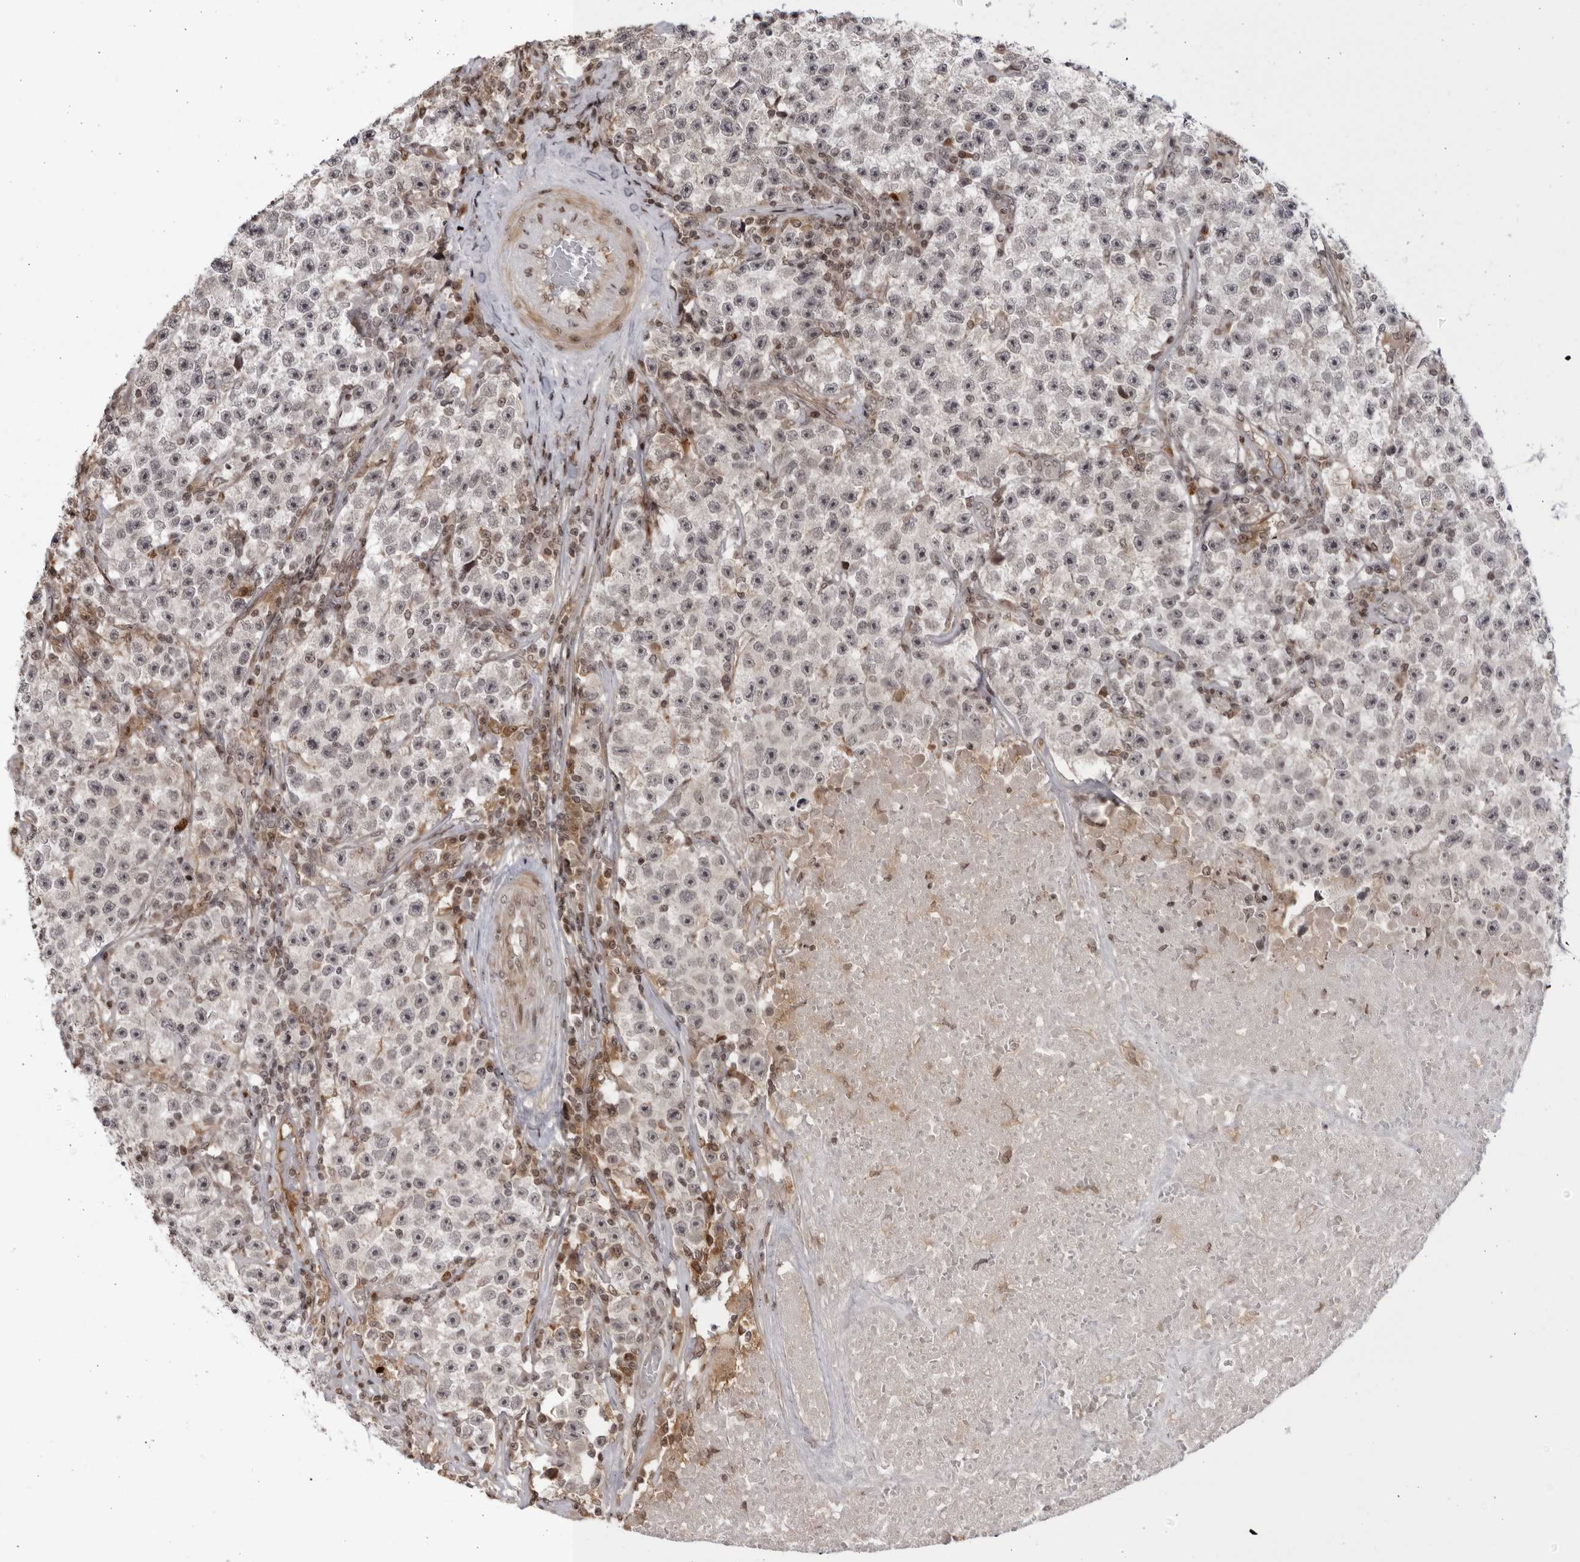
{"staining": {"intensity": "negative", "quantity": "none", "location": "none"}, "tissue": "testis cancer", "cell_type": "Tumor cells", "image_type": "cancer", "snomed": [{"axis": "morphology", "description": "Seminoma, NOS"}, {"axis": "topography", "description": "Testis"}], "caption": "DAB (3,3'-diaminobenzidine) immunohistochemical staining of human seminoma (testis) reveals no significant staining in tumor cells.", "gene": "DTL", "patient": {"sex": "male", "age": 22}}